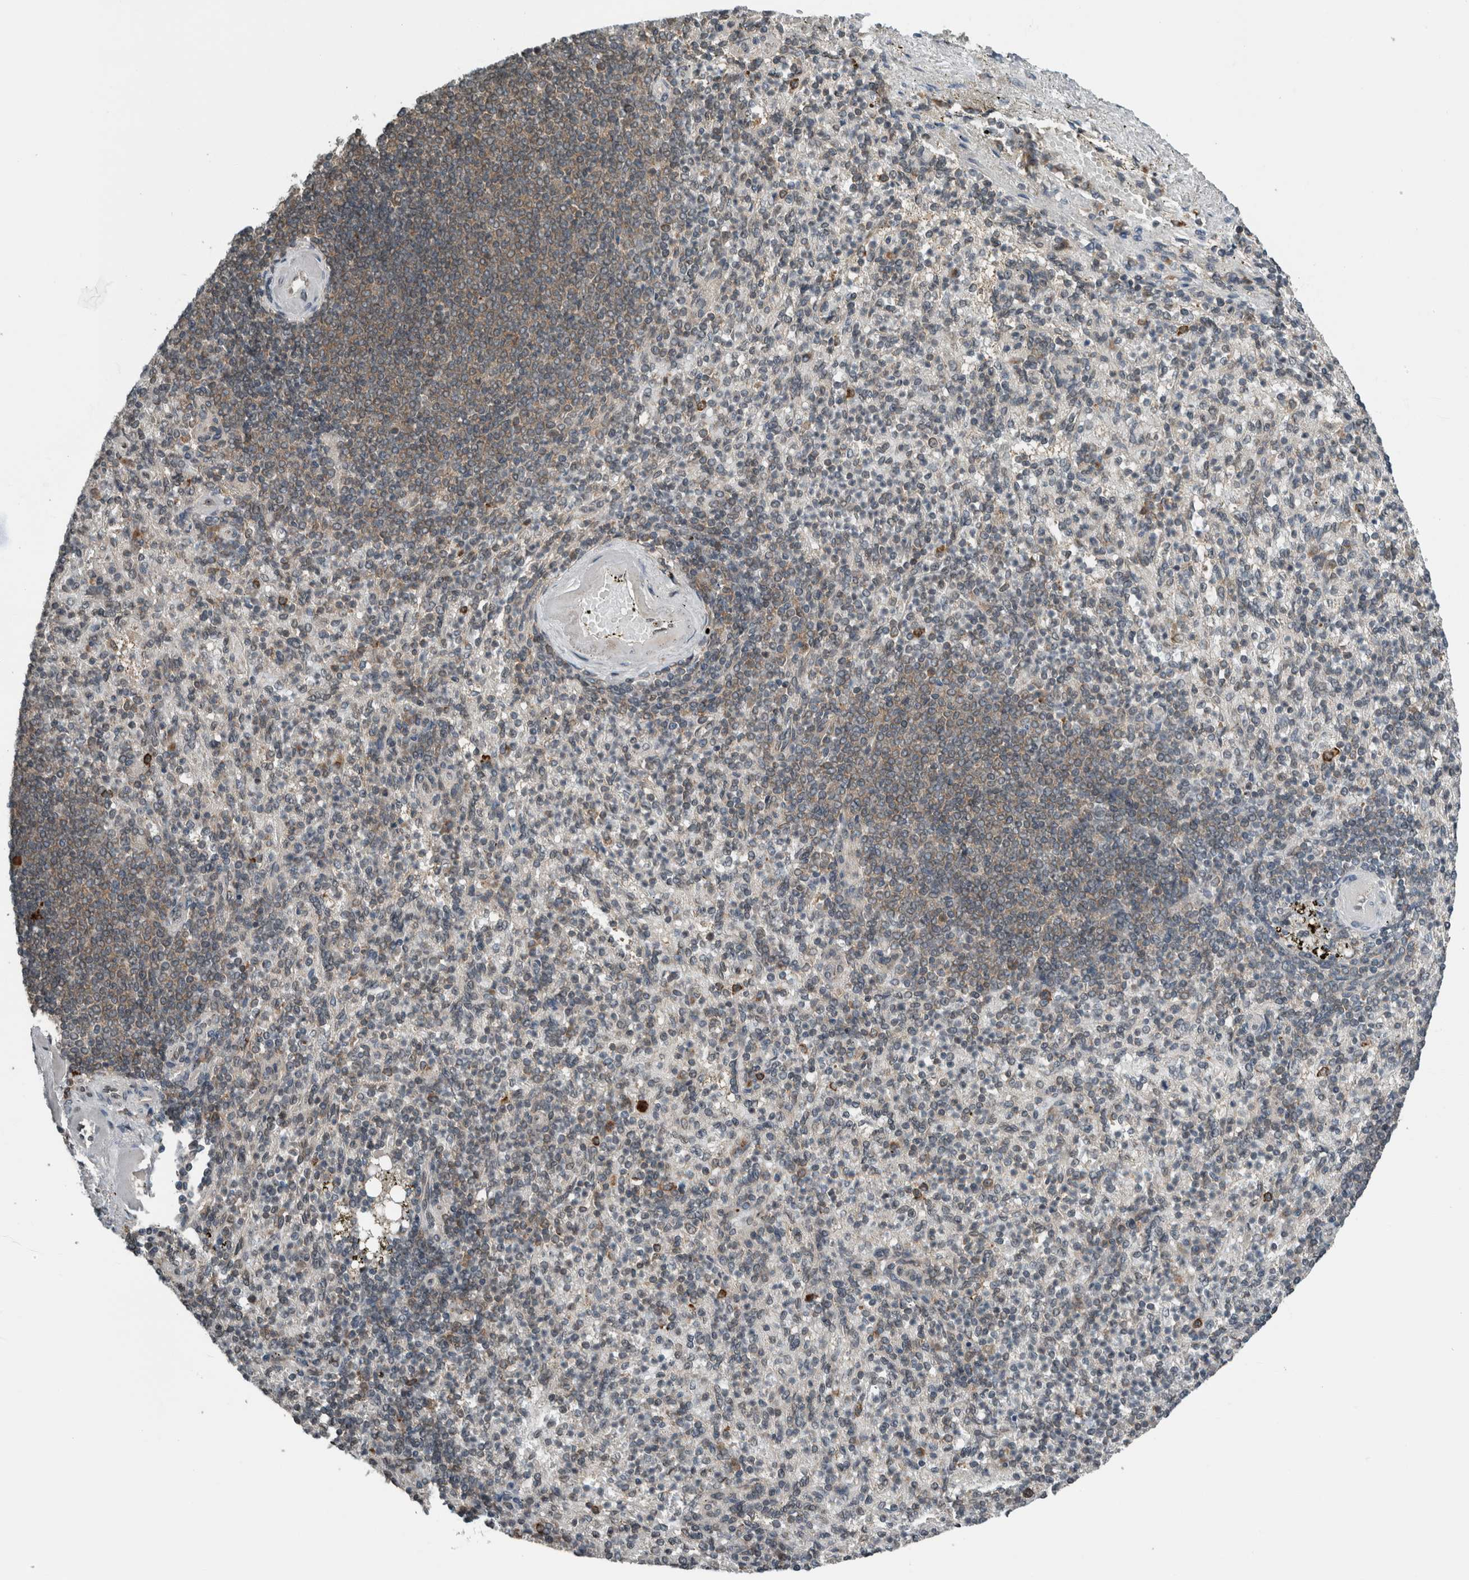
{"staining": {"intensity": "weak", "quantity": "<25%", "location": "cytoplasmic/membranous"}, "tissue": "spleen", "cell_type": "Cells in red pulp", "image_type": "normal", "snomed": [{"axis": "morphology", "description": "Normal tissue, NOS"}, {"axis": "topography", "description": "Spleen"}], "caption": "Spleen stained for a protein using immunohistochemistry (IHC) demonstrates no staining cells in red pulp.", "gene": "SPAG7", "patient": {"sex": "female", "age": 74}}